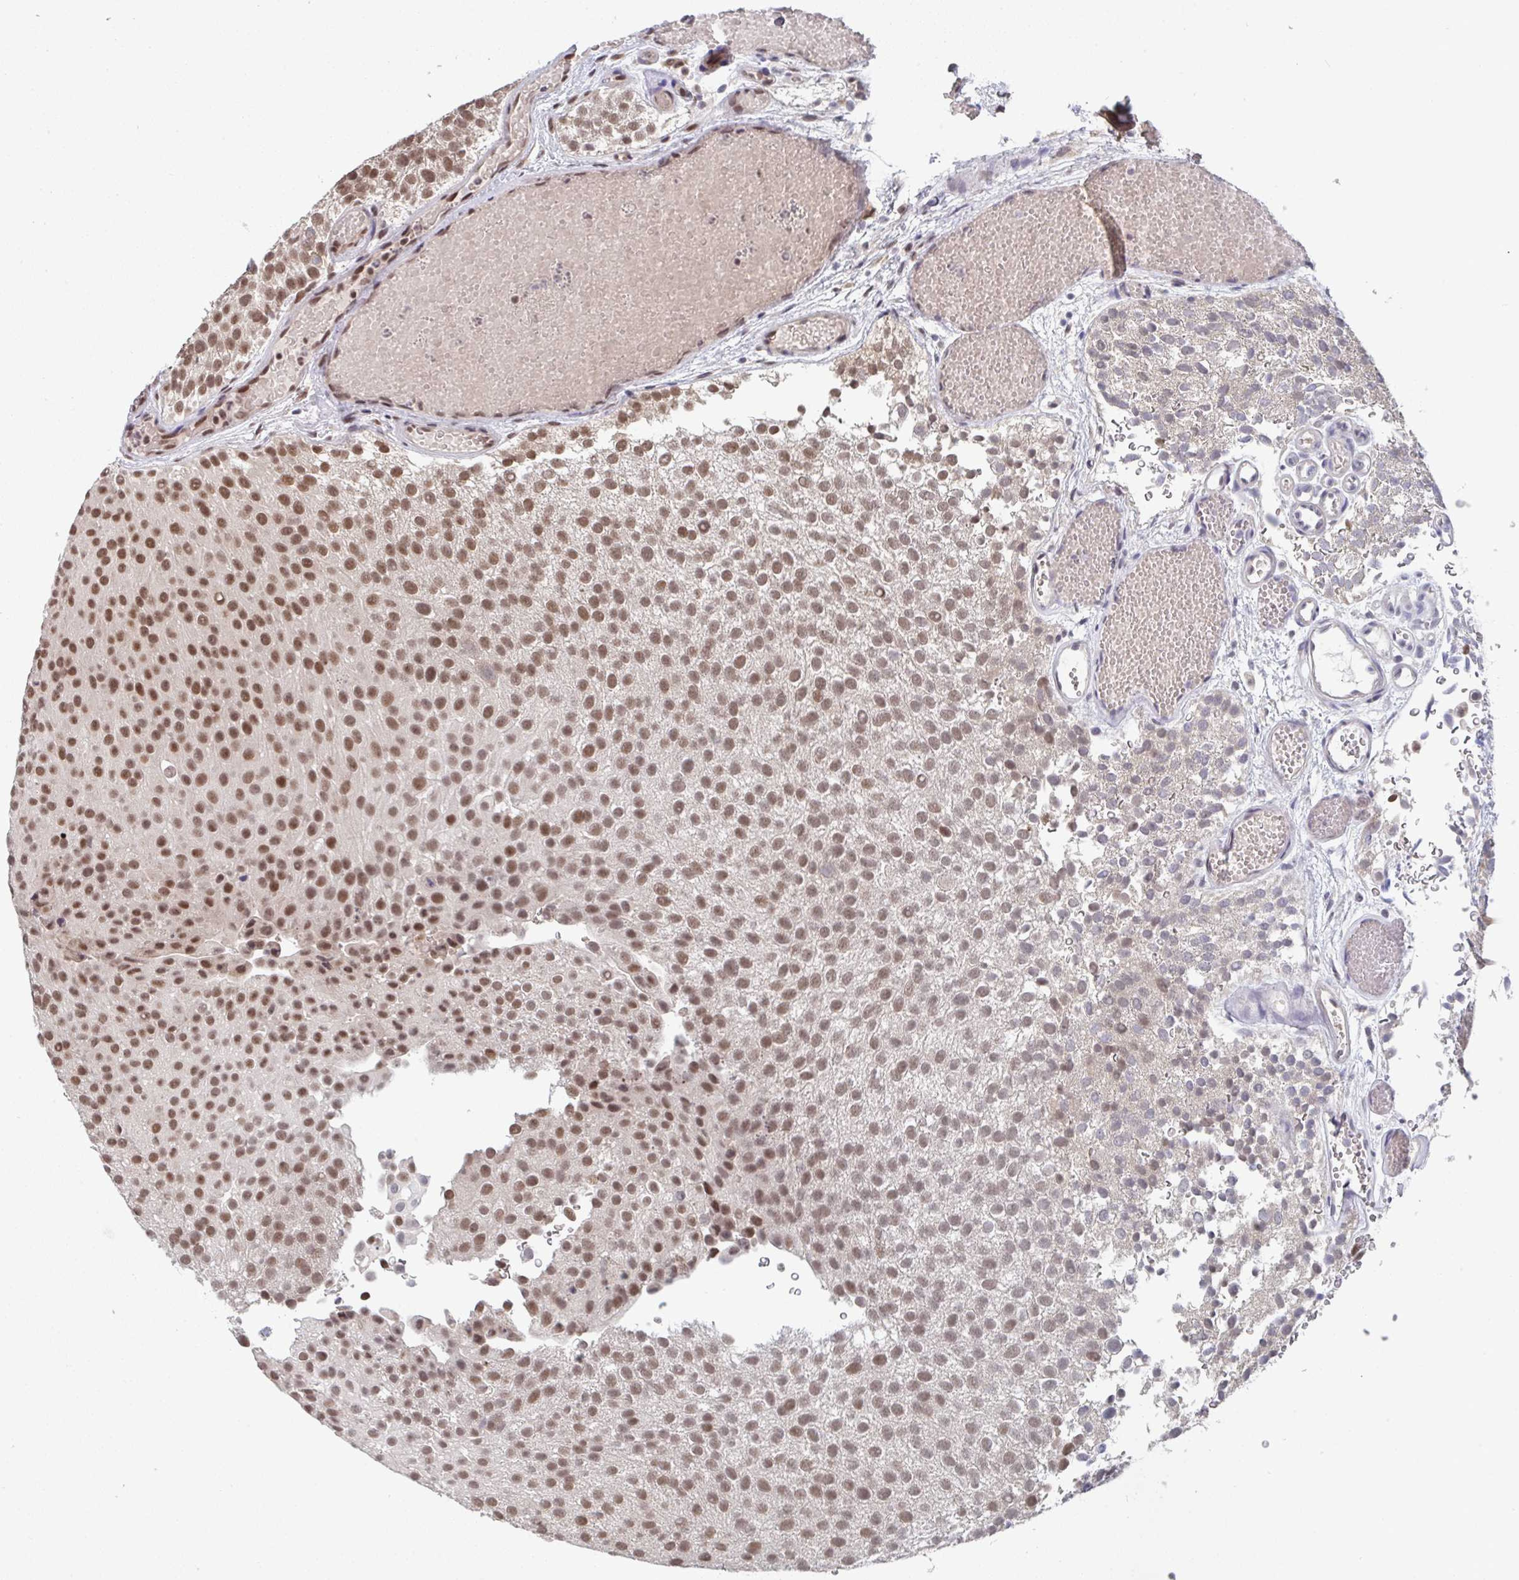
{"staining": {"intensity": "moderate", "quantity": ">75%", "location": "nuclear"}, "tissue": "urothelial cancer", "cell_type": "Tumor cells", "image_type": "cancer", "snomed": [{"axis": "morphology", "description": "Urothelial carcinoma, Low grade"}, {"axis": "topography", "description": "Urinary bladder"}], "caption": "Moderate nuclear expression for a protein is identified in approximately >75% of tumor cells of urothelial cancer using immunohistochemistry (IHC).", "gene": "JMJD1C", "patient": {"sex": "male", "age": 78}}